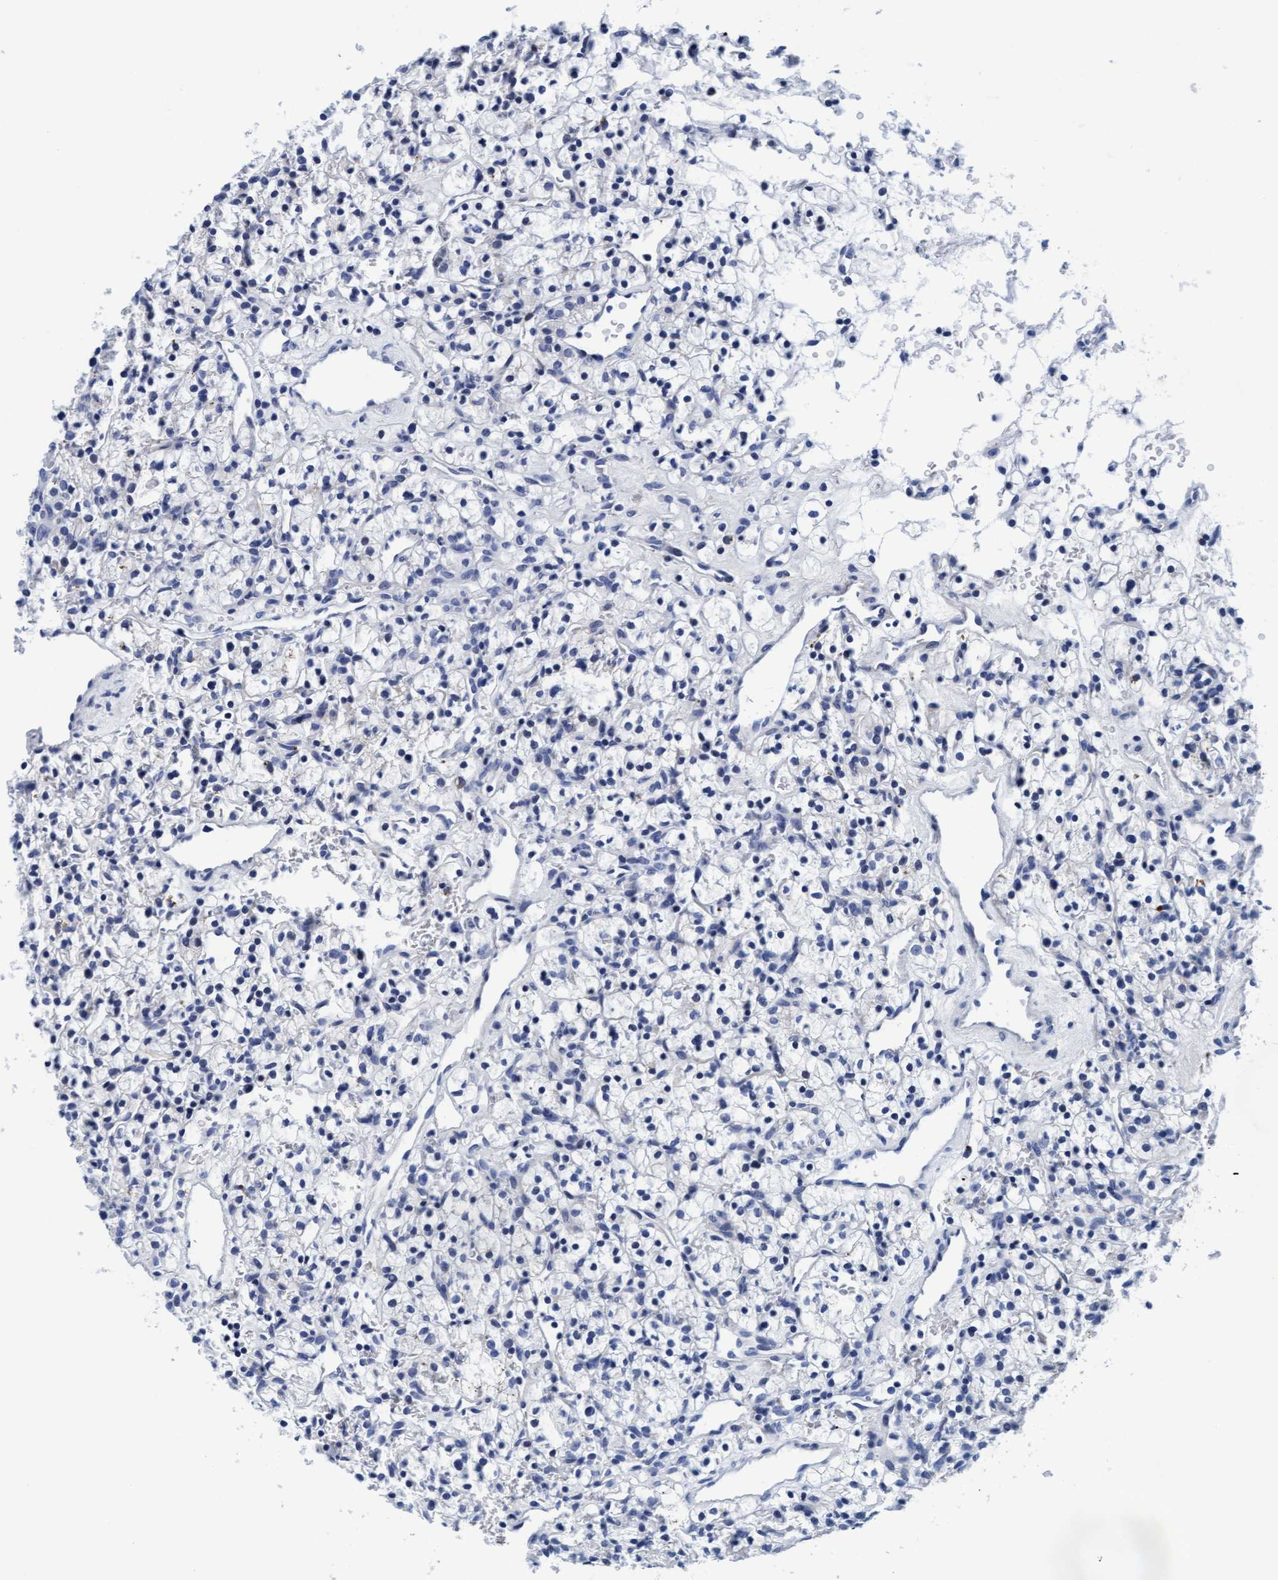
{"staining": {"intensity": "negative", "quantity": "none", "location": "none"}, "tissue": "renal cancer", "cell_type": "Tumor cells", "image_type": "cancer", "snomed": [{"axis": "morphology", "description": "Adenocarcinoma, NOS"}, {"axis": "topography", "description": "Kidney"}], "caption": "Immunohistochemistry of adenocarcinoma (renal) displays no positivity in tumor cells.", "gene": "ARSG", "patient": {"sex": "female", "age": 57}}